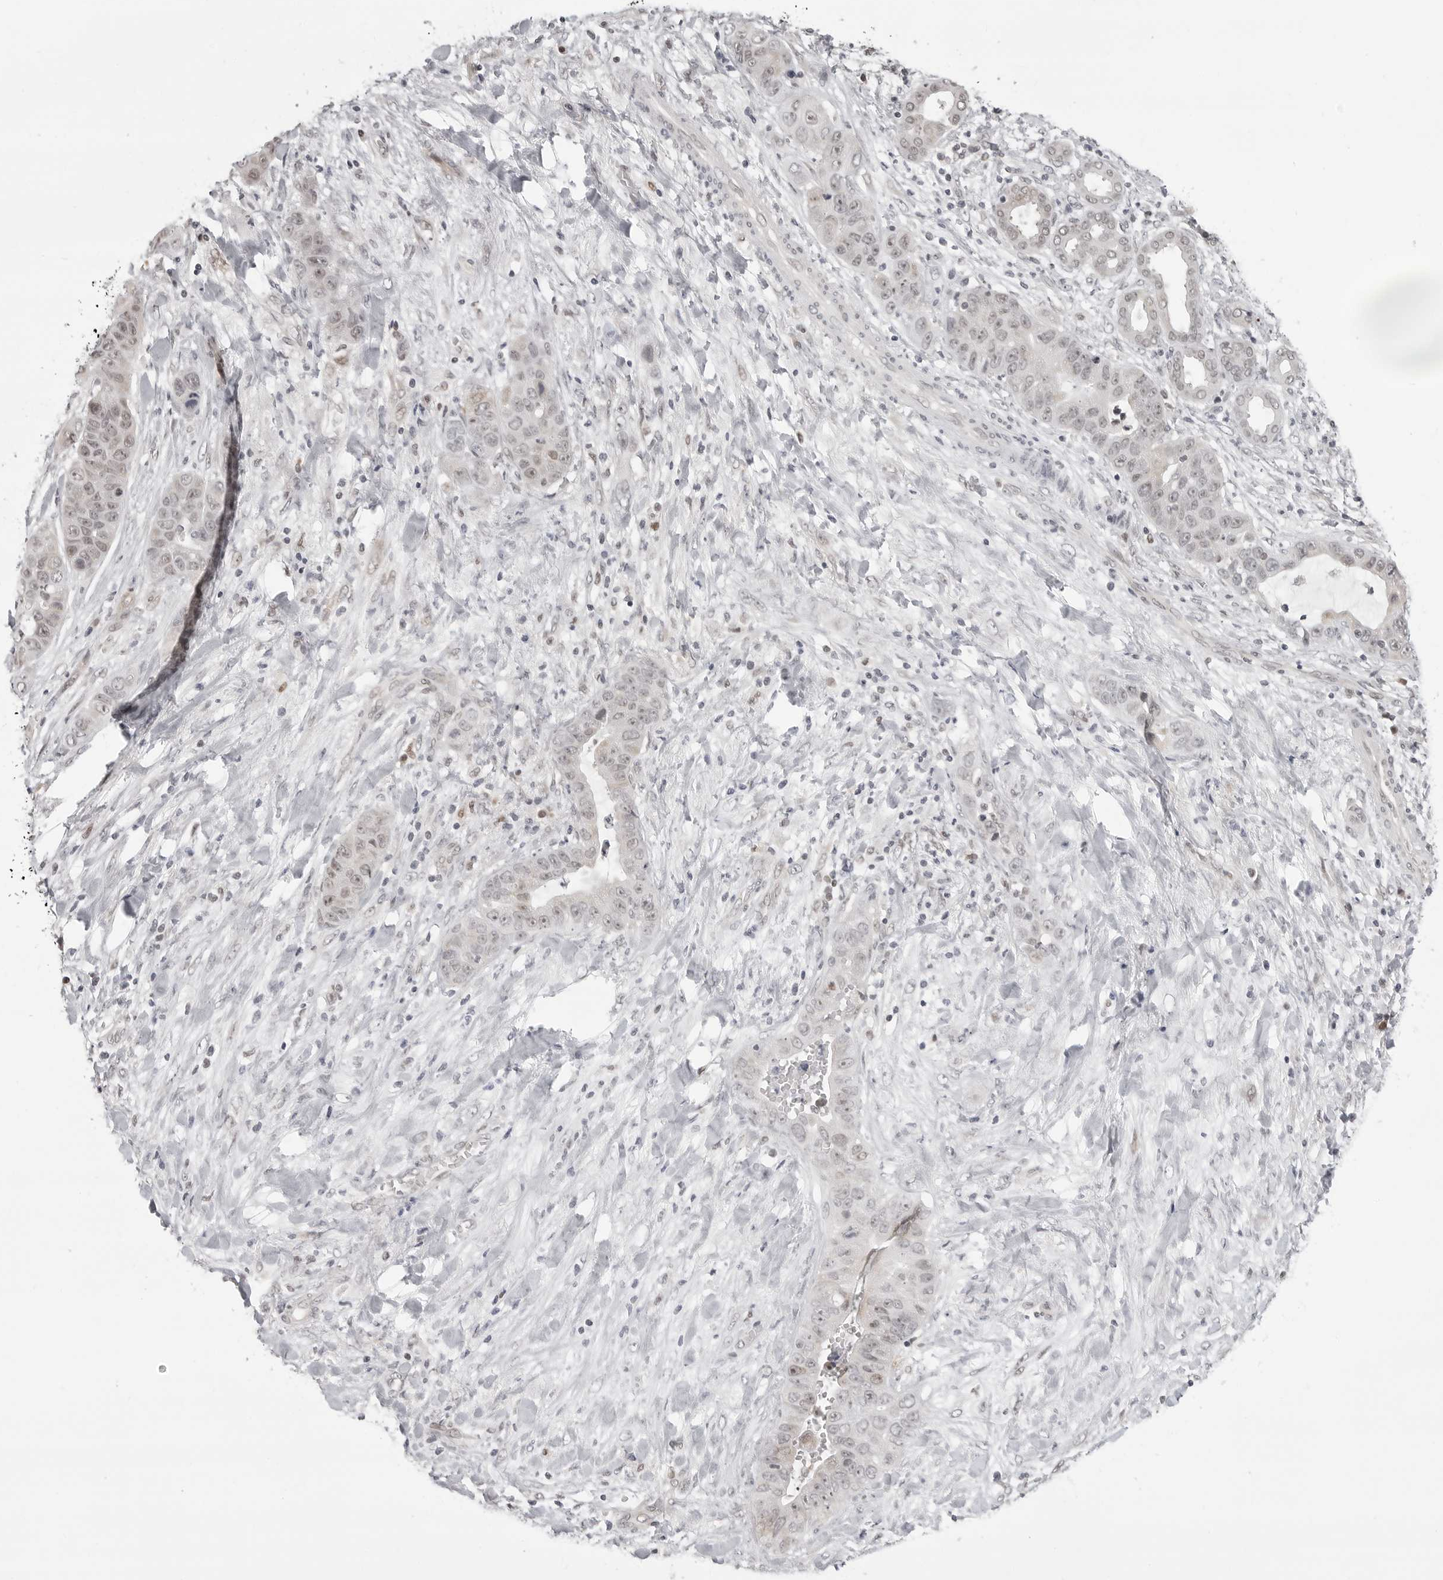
{"staining": {"intensity": "negative", "quantity": "none", "location": "none"}, "tissue": "liver cancer", "cell_type": "Tumor cells", "image_type": "cancer", "snomed": [{"axis": "morphology", "description": "Cholangiocarcinoma"}, {"axis": "topography", "description": "Liver"}], "caption": "The IHC image has no significant staining in tumor cells of cholangiocarcinoma (liver) tissue.", "gene": "PHF3", "patient": {"sex": "female", "age": 52}}